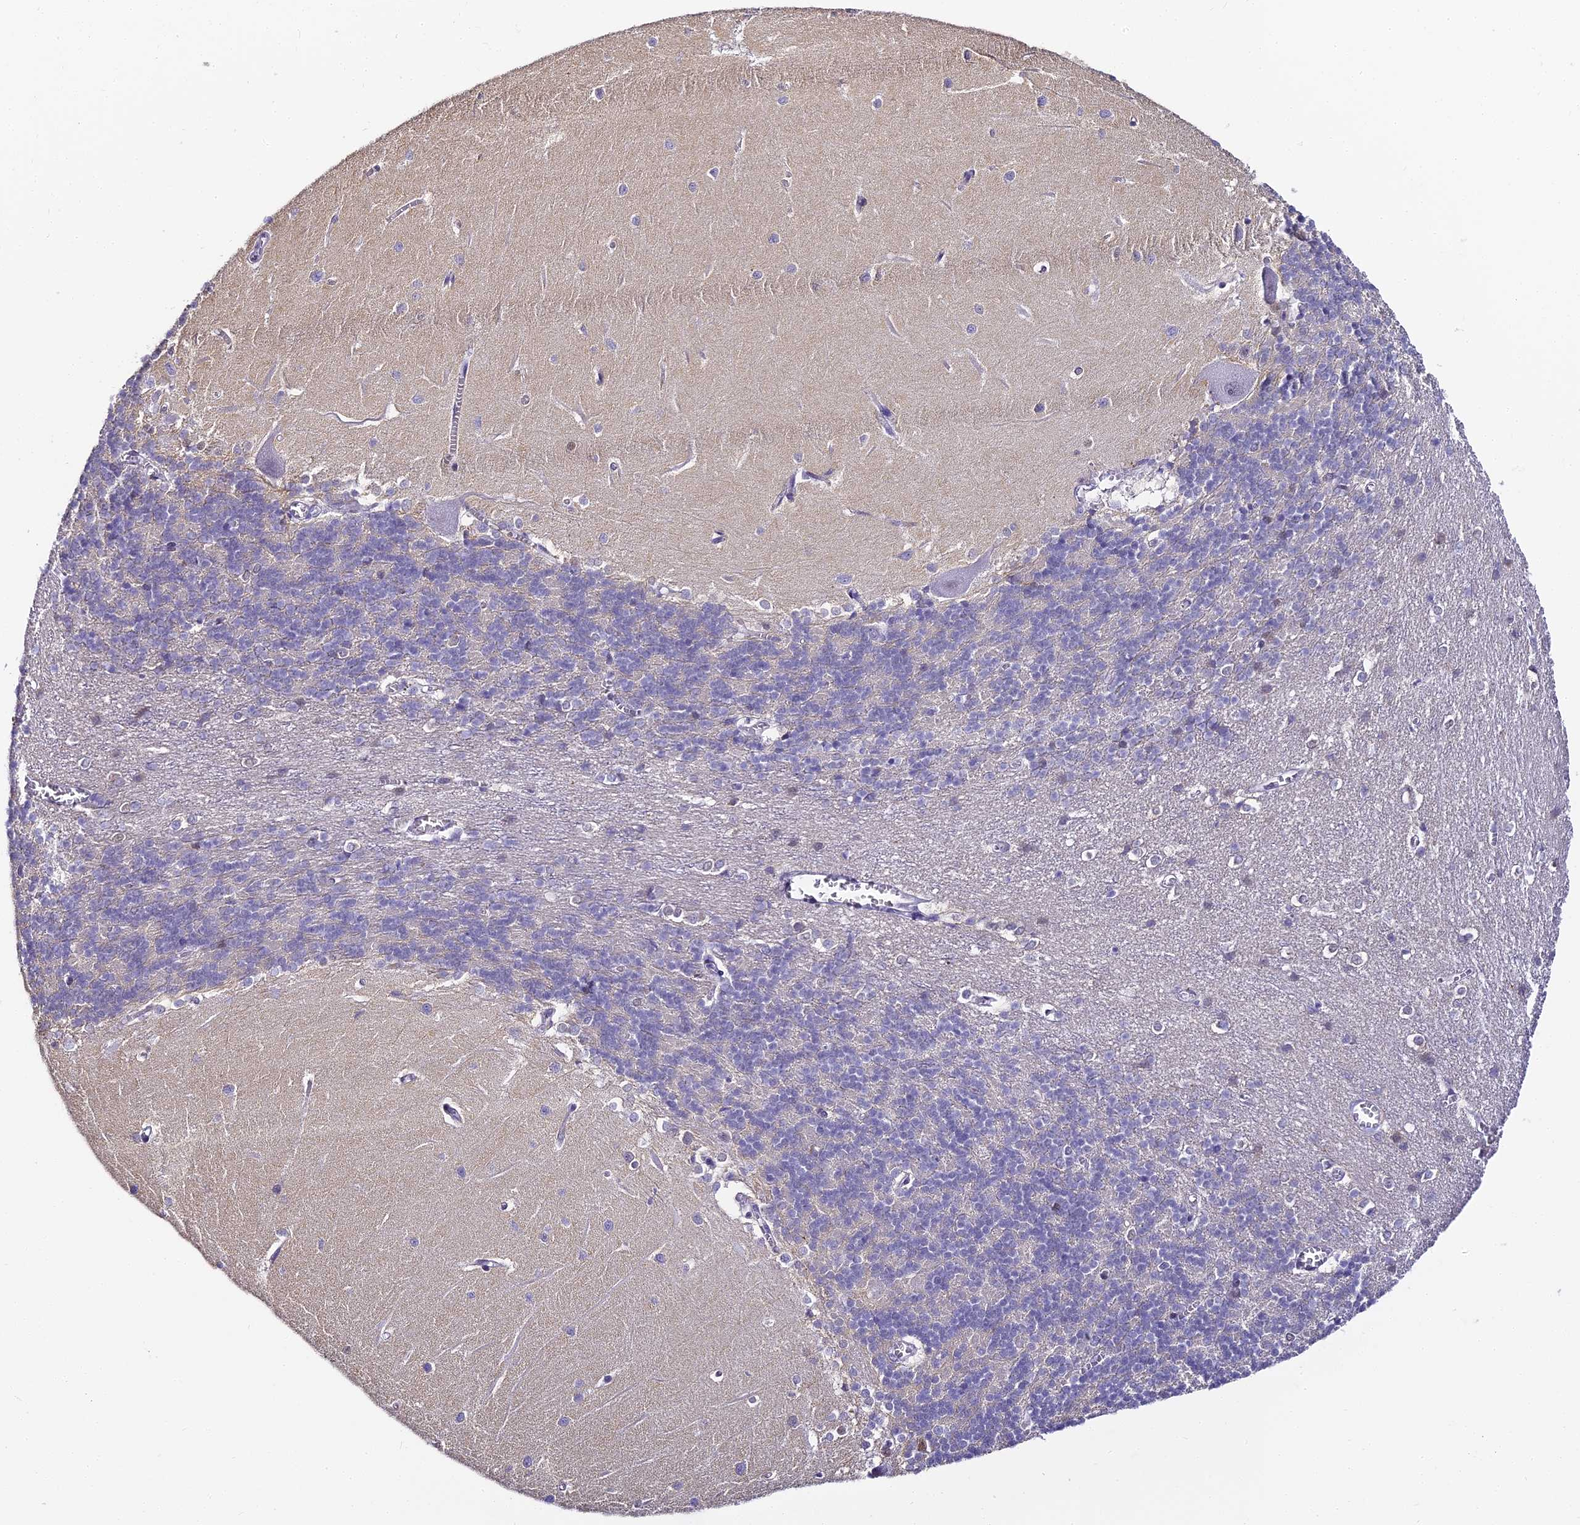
{"staining": {"intensity": "negative", "quantity": "none", "location": "none"}, "tissue": "cerebellum", "cell_type": "Cells in granular layer", "image_type": "normal", "snomed": [{"axis": "morphology", "description": "Normal tissue, NOS"}, {"axis": "topography", "description": "Cerebellum"}], "caption": "IHC photomicrograph of benign human cerebellum stained for a protein (brown), which demonstrates no staining in cells in granular layer.", "gene": "ABHD14A", "patient": {"sex": "male", "age": 37}}